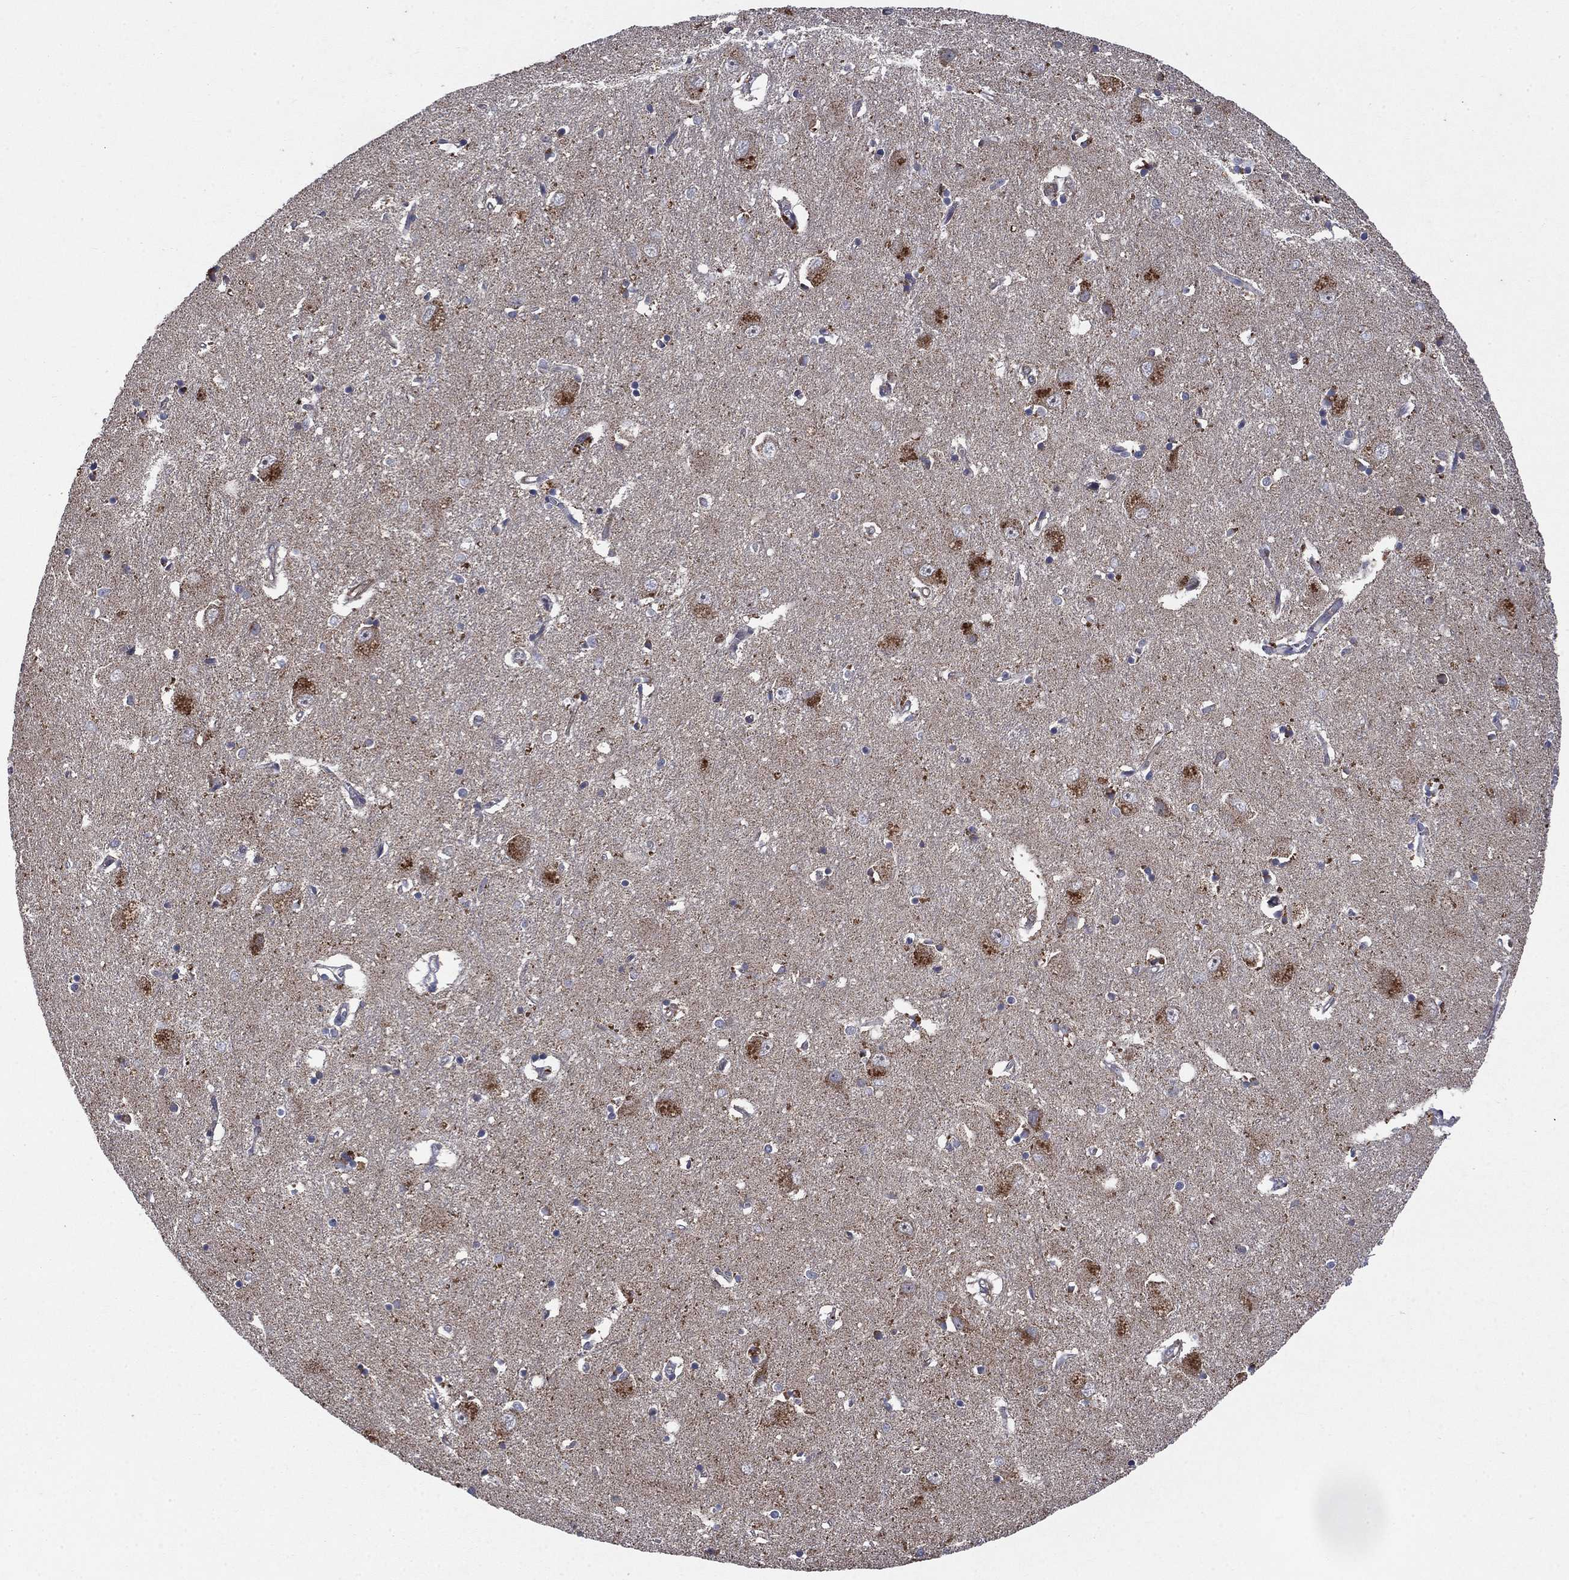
{"staining": {"intensity": "strong", "quantity": "25%-75%", "location": "cytoplasmic/membranous"}, "tissue": "caudate", "cell_type": "Glial cells", "image_type": "normal", "snomed": [{"axis": "morphology", "description": "Normal tissue, NOS"}, {"axis": "topography", "description": "Lateral ventricle wall"}], "caption": "Immunohistochemical staining of normal human caudate reveals high levels of strong cytoplasmic/membranous expression in about 25%-75% of glial cells. (DAB (3,3'-diaminobenzidine) = brown stain, brightfield microscopy at high magnification).", "gene": "NDUFC1", "patient": {"sex": "male", "age": 54}}